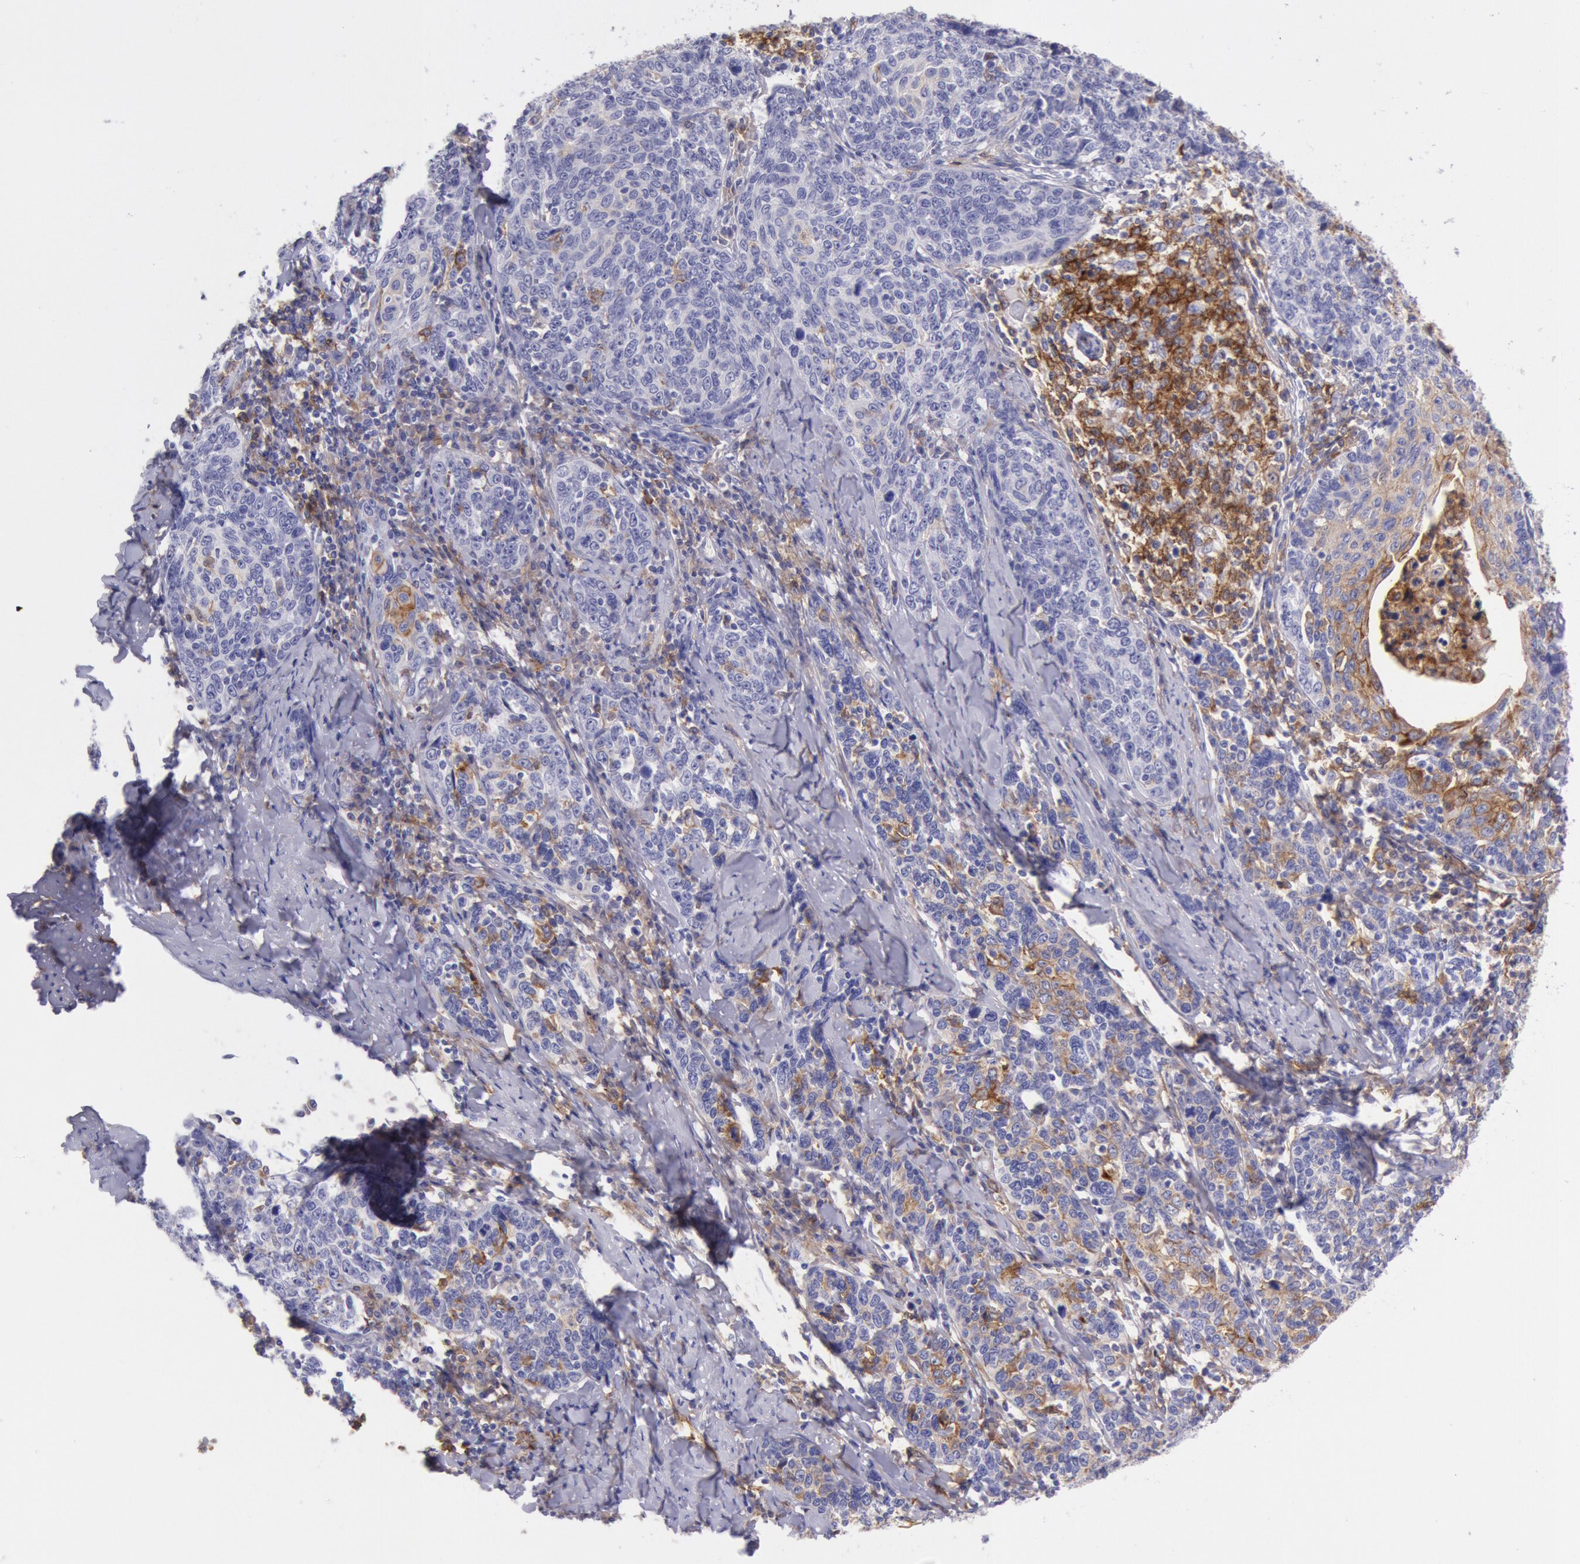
{"staining": {"intensity": "moderate", "quantity": "<25%", "location": "cytoplasmic/membranous"}, "tissue": "cervical cancer", "cell_type": "Tumor cells", "image_type": "cancer", "snomed": [{"axis": "morphology", "description": "Squamous cell carcinoma, NOS"}, {"axis": "topography", "description": "Cervix"}], "caption": "Squamous cell carcinoma (cervical) tissue displays moderate cytoplasmic/membranous staining in approximately <25% of tumor cells, visualized by immunohistochemistry.", "gene": "LYN", "patient": {"sex": "female", "age": 41}}